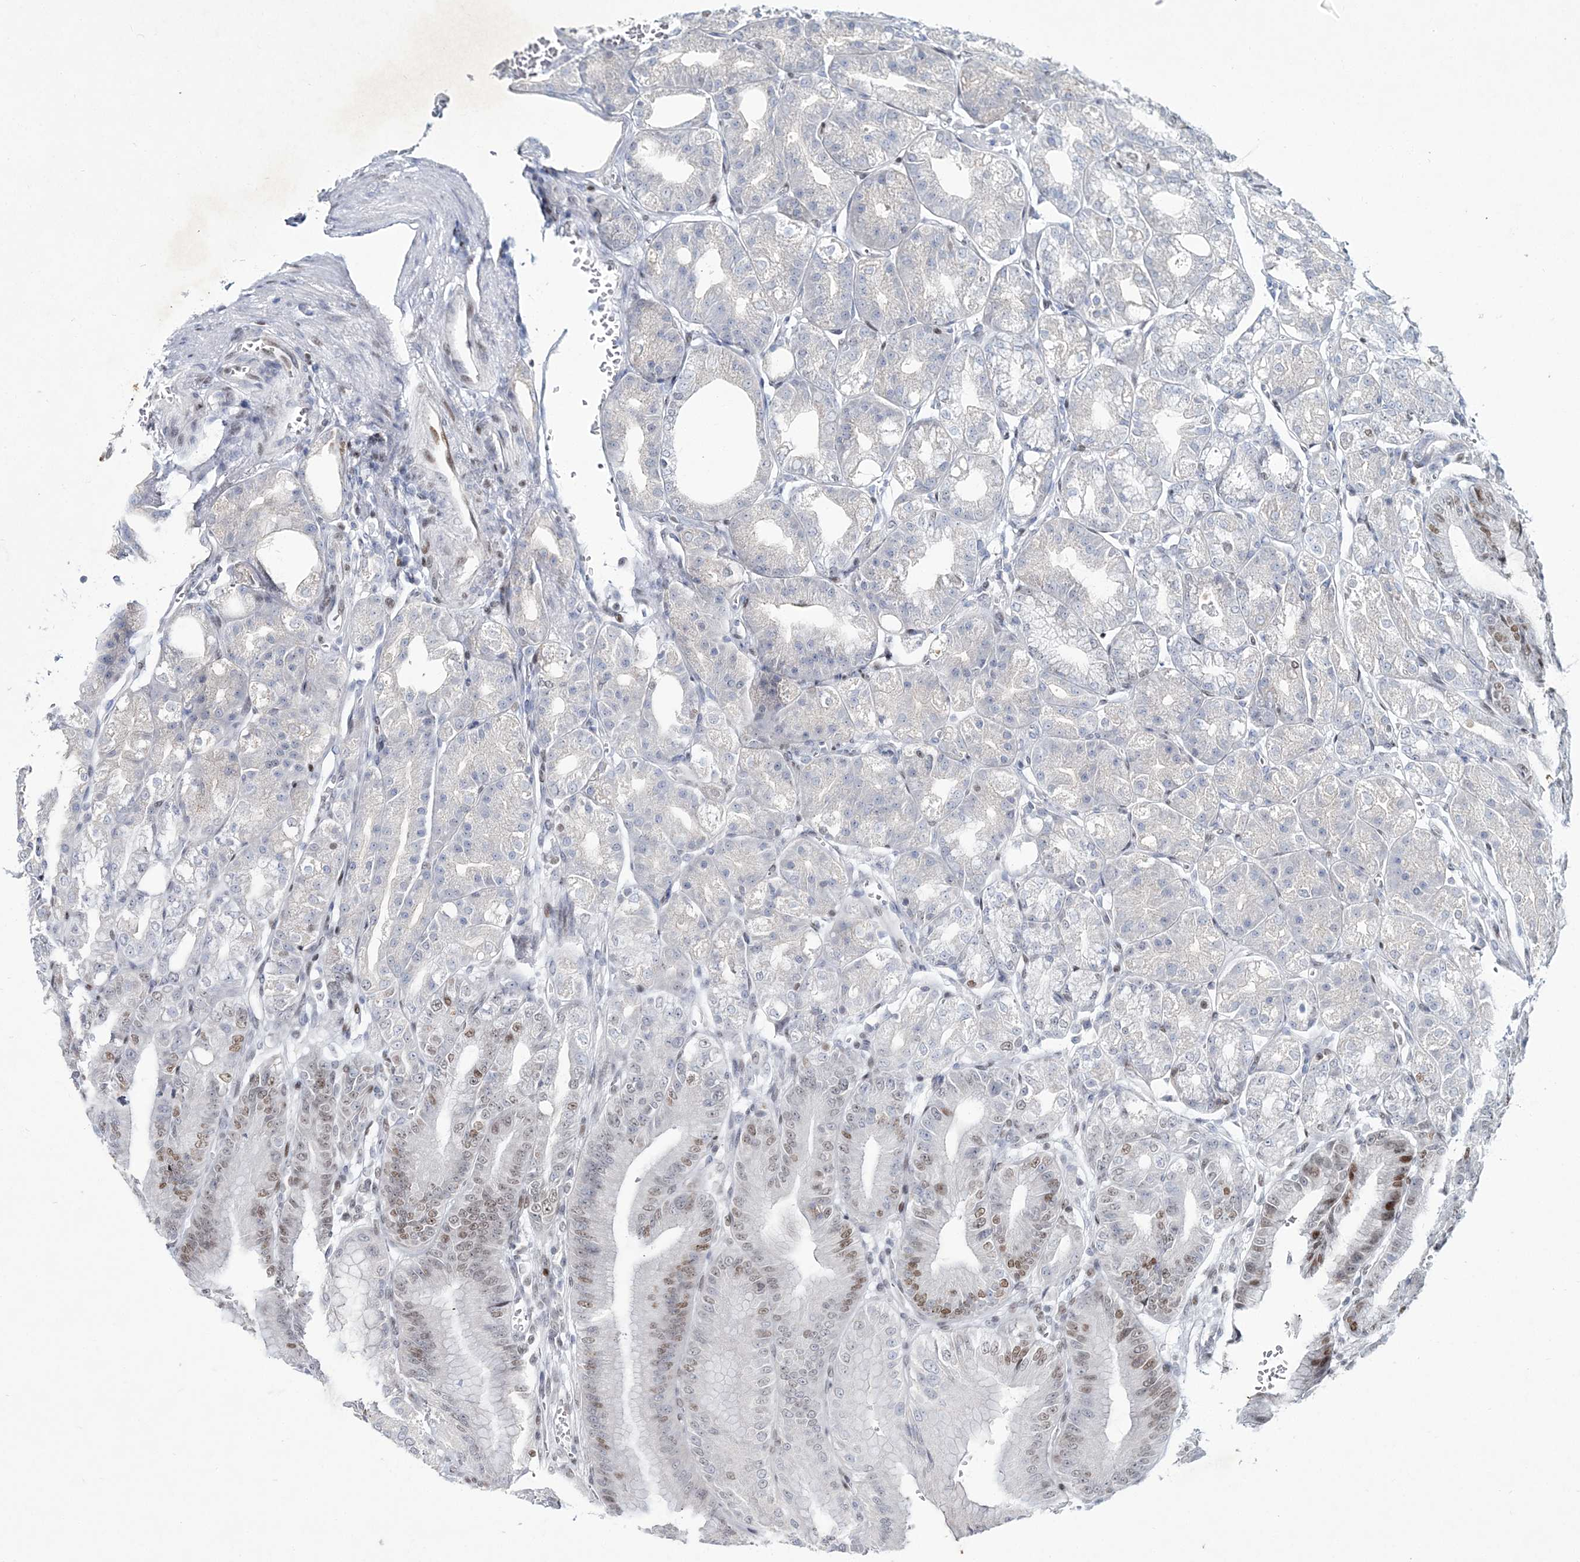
{"staining": {"intensity": "moderate", "quantity": "<25%", "location": "nuclear"}, "tissue": "stomach", "cell_type": "Glandular cells", "image_type": "normal", "snomed": [{"axis": "morphology", "description": "Normal tissue, NOS"}, {"axis": "topography", "description": "Stomach, lower"}], "caption": "A high-resolution micrograph shows immunohistochemistry staining of benign stomach, which shows moderate nuclear staining in approximately <25% of glandular cells. (brown staining indicates protein expression, while blue staining denotes nuclei).", "gene": "LRRFIP2", "patient": {"sex": "male", "age": 71}}